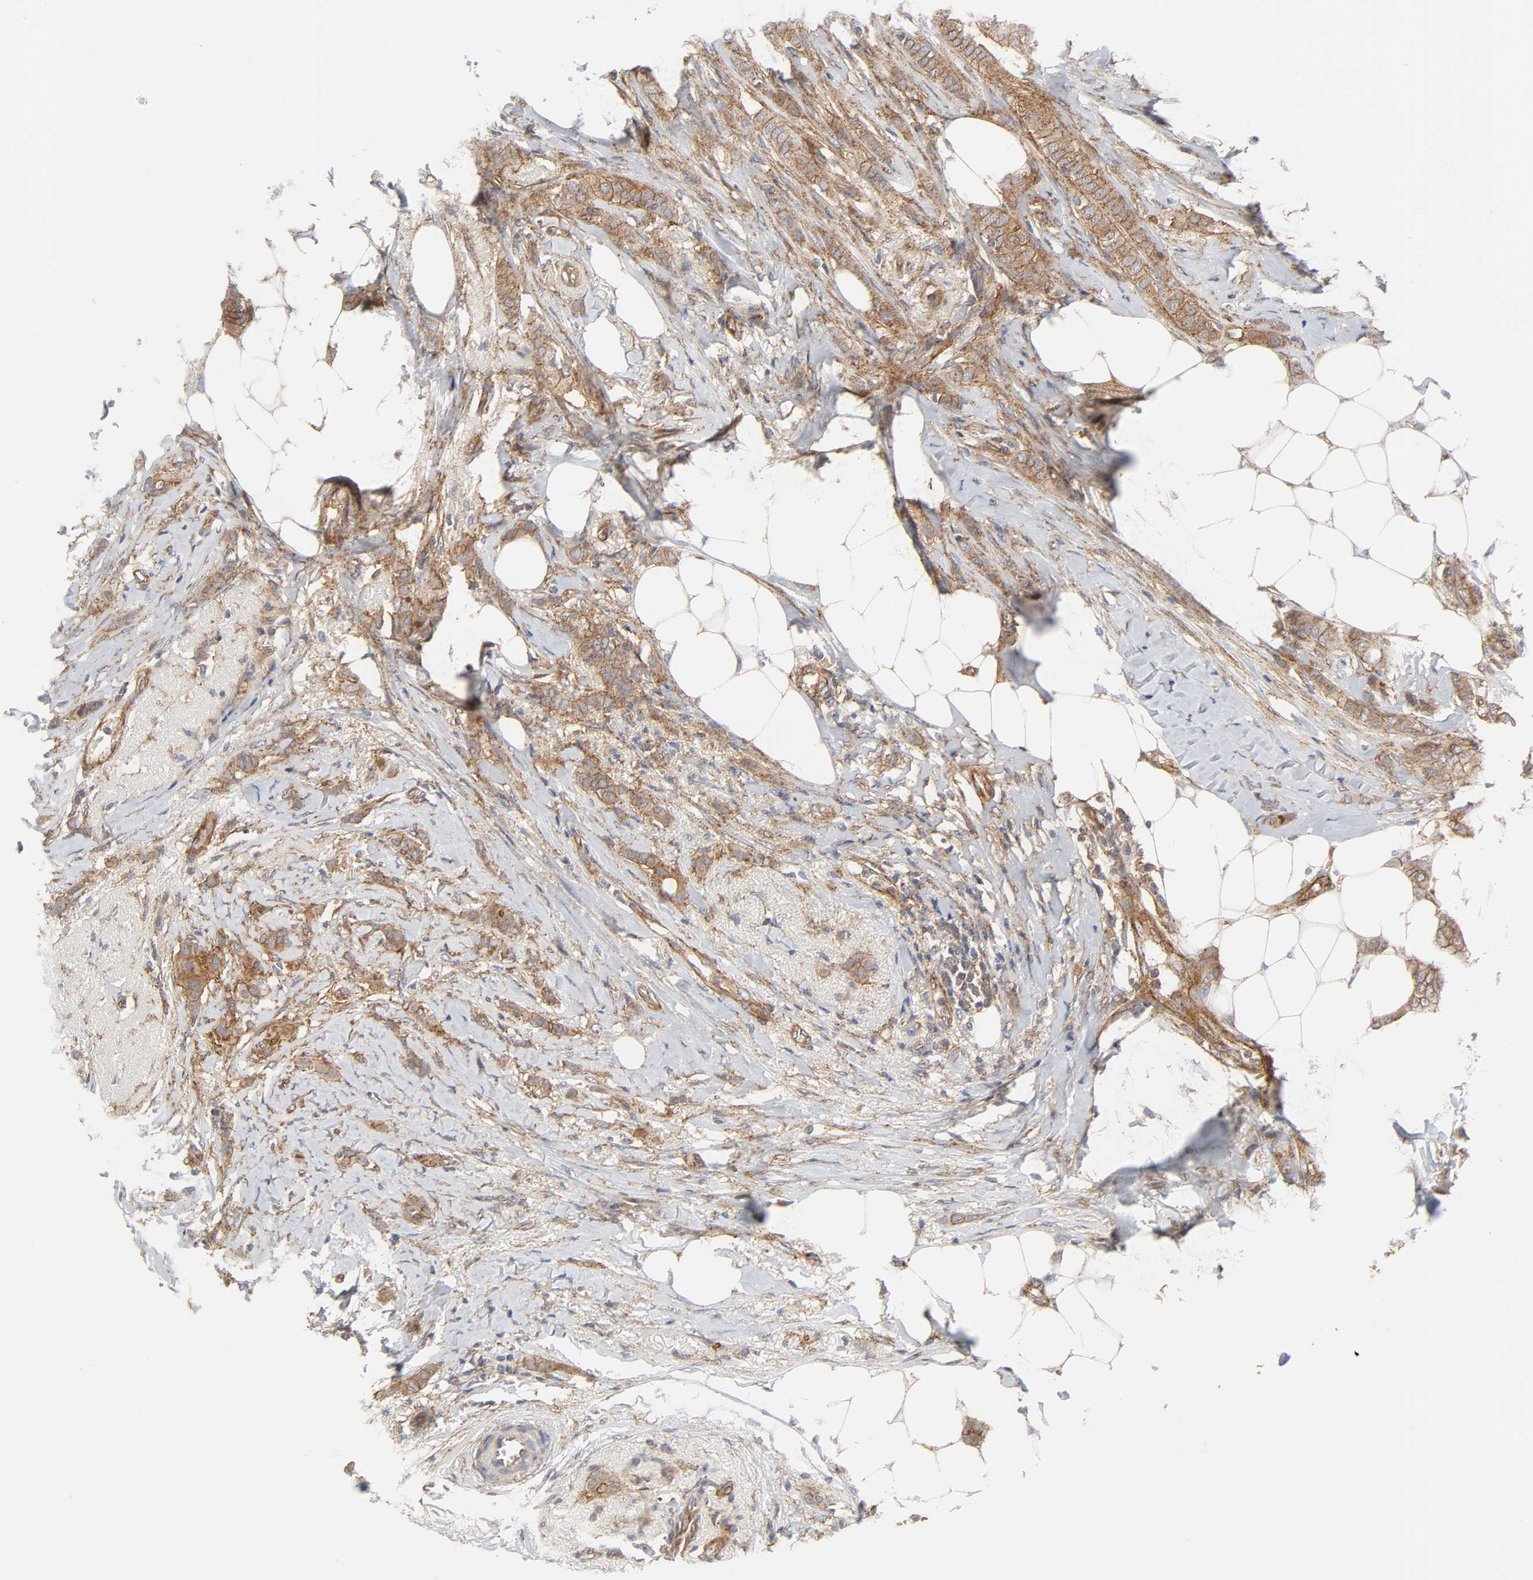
{"staining": {"intensity": "moderate", "quantity": ">75%", "location": "cytoplasmic/membranous"}, "tissue": "breast cancer", "cell_type": "Tumor cells", "image_type": "cancer", "snomed": [{"axis": "morphology", "description": "Lobular carcinoma"}, {"axis": "topography", "description": "Breast"}], "caption": "Breast cancer (lobular carcinoma) was stained to show a protein in brown. There is medium levels of moderate cytoplasmic/membranous expression in approximately >75% of tumor cells.", "gene": "AP2A1", "patient": {"sex": "female", "age": 55}}